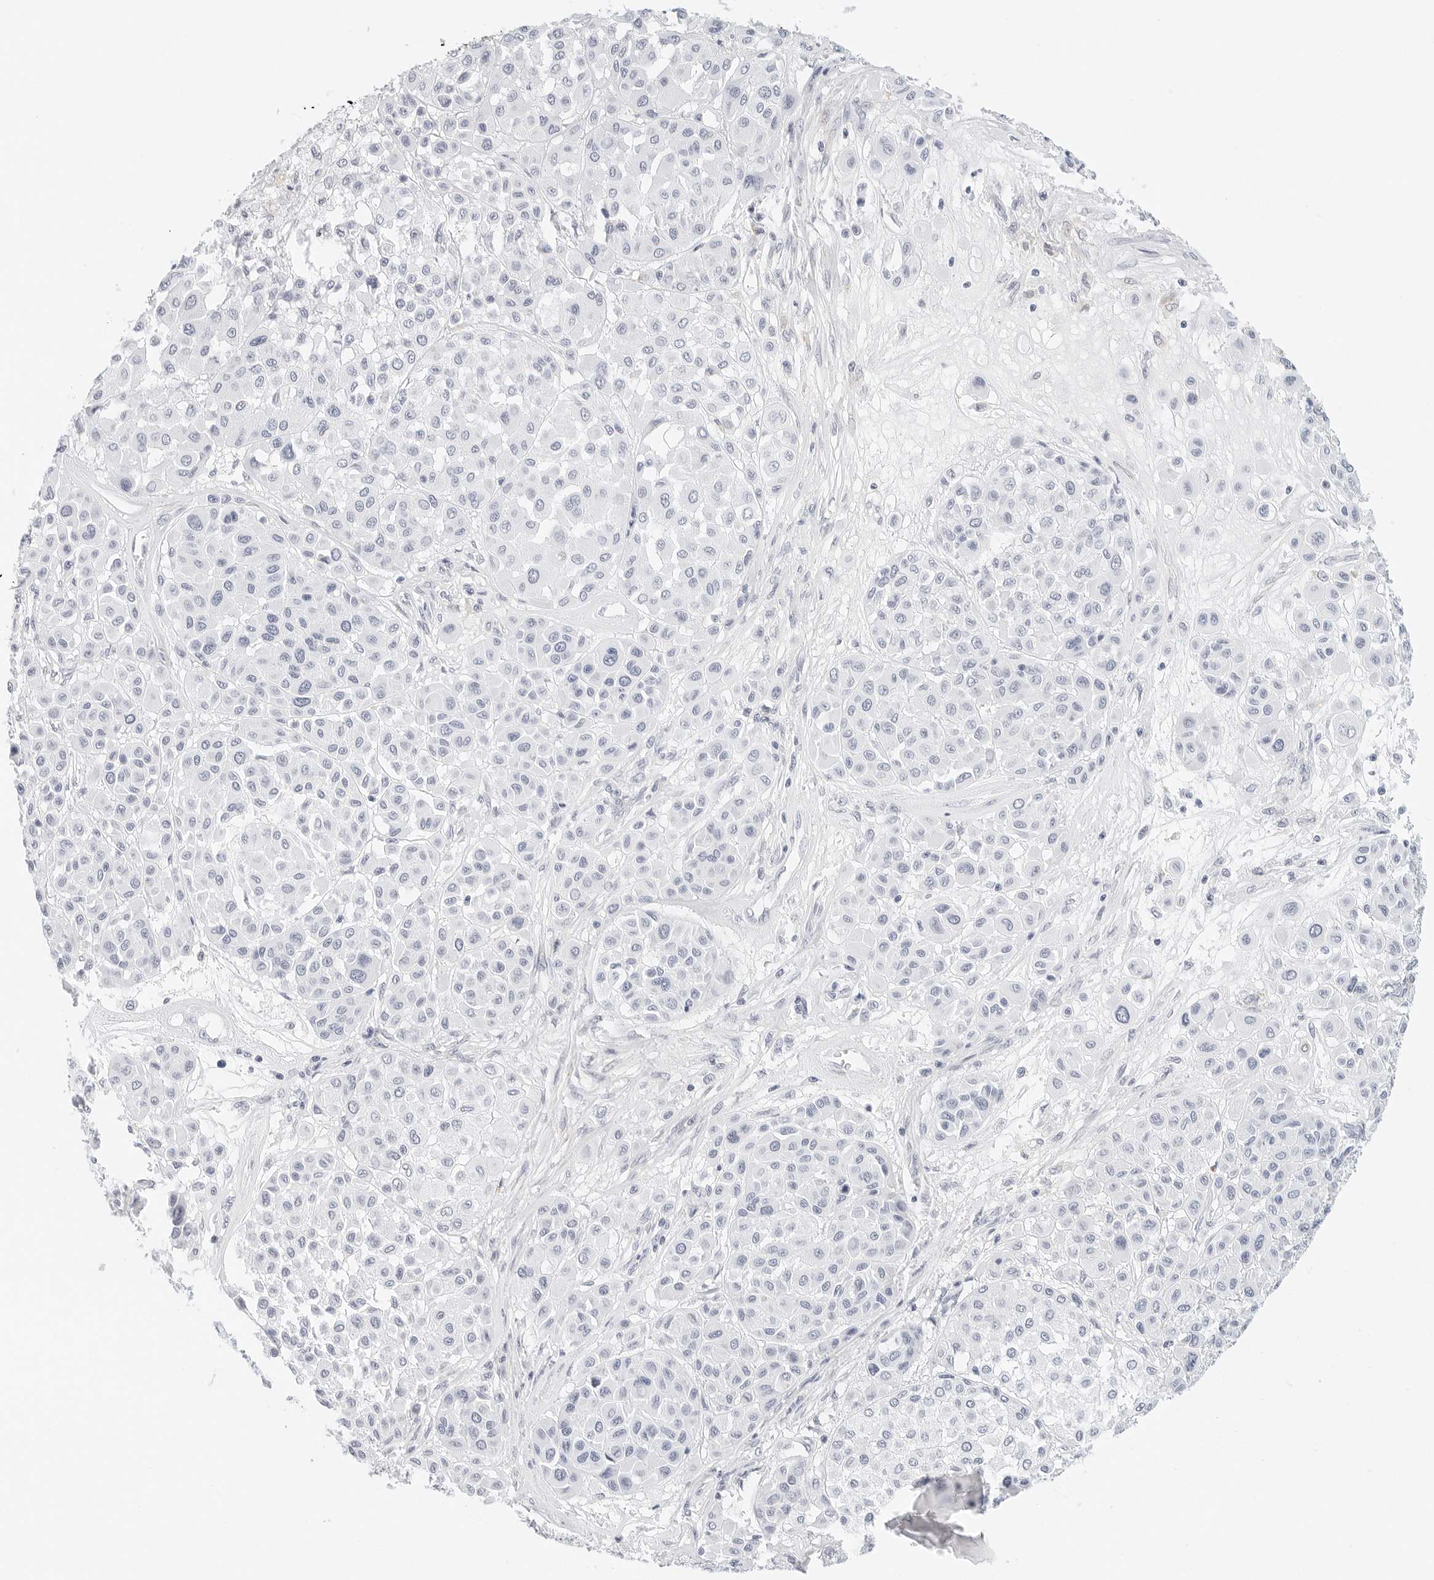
{"staining": {"intensity": "negative", "quantity": "none", "location": "none"}, "tissue": "melanoma", "cell_type": "Tumor cells", "image_type": "cancer", "snomed": [{"axis": "morphology", "description": "Malignant melanoma, Metastatic site"}, {"axis": "topography", "description": "Soft tissue"}], "caption": "A high-resolution photomicrograph shows IHC staining of malignant melanoma (metastatic site), which shows no significant positivity in tumor cells.", "gene": "CD22", "patient": {"sex": "male", "age": 41}}